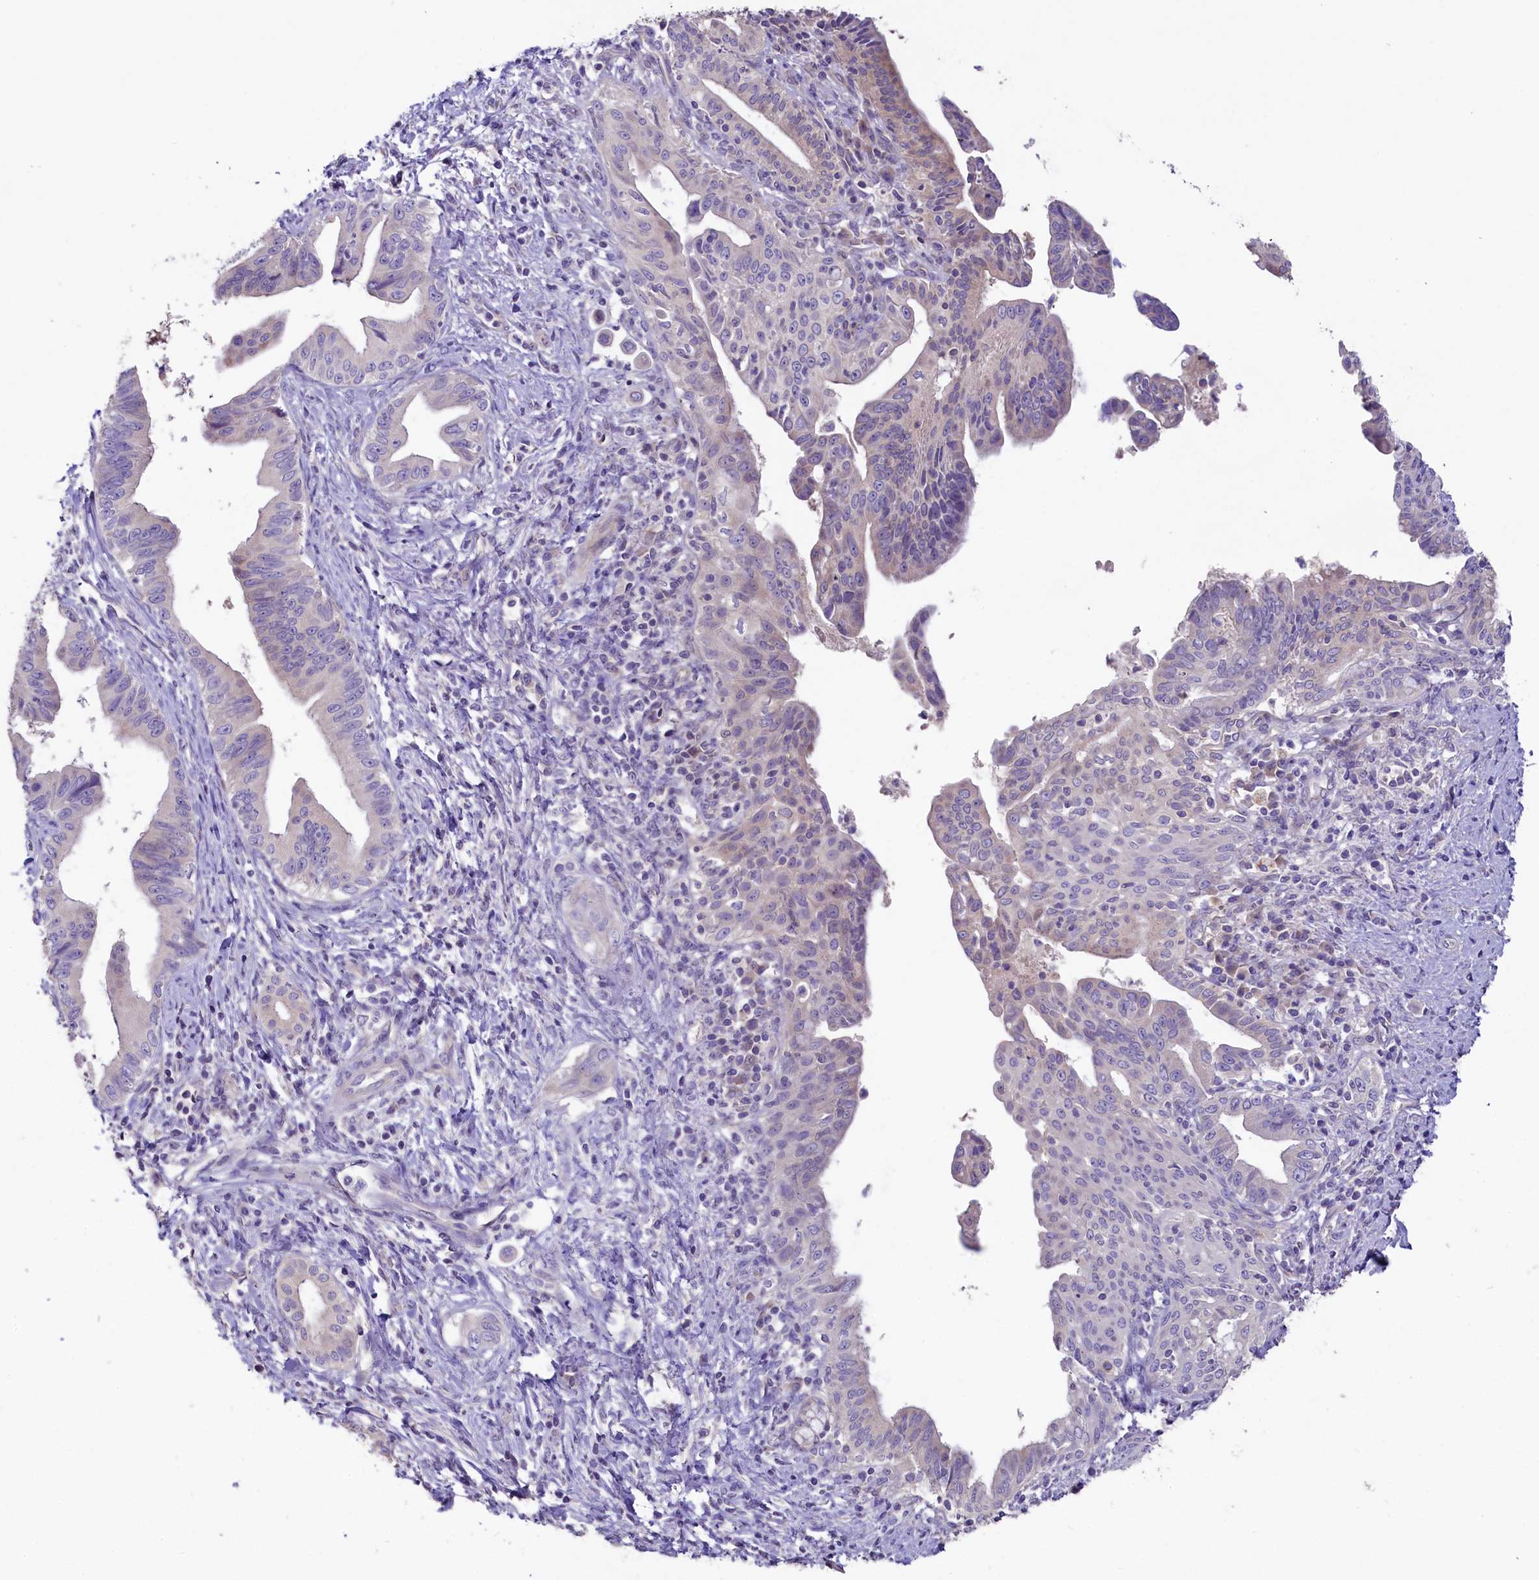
{"staining": {"intensity": "negative", "quantity": "none", "location": "none"}, "tissue": "pancreatic cancer", "cell_type": "Tumor cells", "image_type": "cancer", "snomed": [{"axis": "morphology", "description": "Adenocarcinoma, NOS"}, {"axis": "topography", "description": "Pancreas"}], "caption": "High power microscopy histopathology image of an immunohistochemistry histopathology image of pancreatic cancer (adenocarcinoma), revealing no significant expression in tumor cells.", "gene": "CD99L2", "patient": {"sex": "female", "age": 55}}